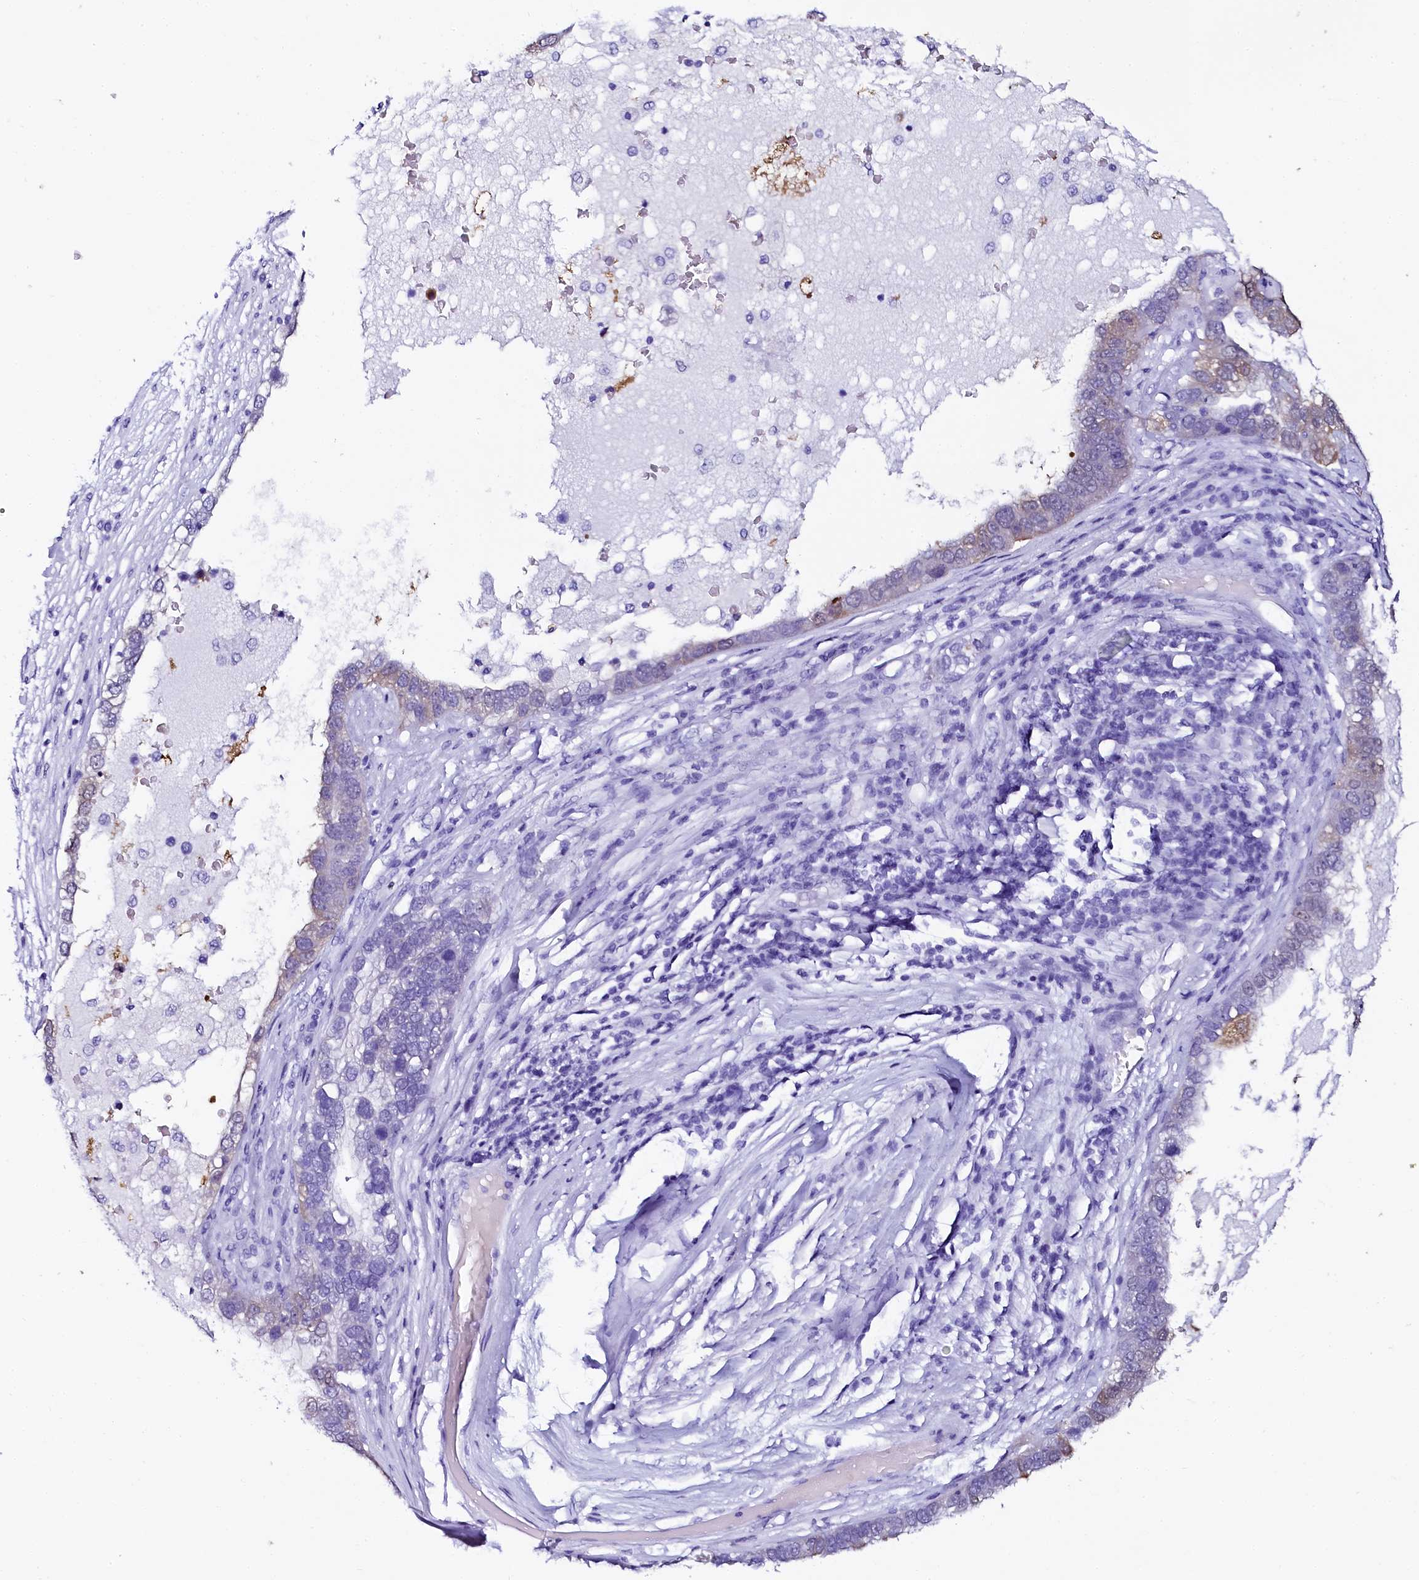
{"staining": {"intensity": "weak", "quantity": "25%-75%", "location": "cytoplasmic/membranous"}, "tissue": "pancreatic cancer", "cell_type": "Tumor cells", "image_type": "cancer", "snomed": [{"axis": "morphology", "description": "Adenocarcinoma, NOS"}, {"axis": "topography", "description": "Pancreas"}], "caption": "Immunohistochemistry (IHC) of pancreatic adenocarcinoma exhibits low levels of weak cytoplasmic/membranous staining in approximately 25%-75% of tumor cells. Nuclei are stained in blue.", "gene": "SORD", "patient": {"sex": "female", "age": 61}}